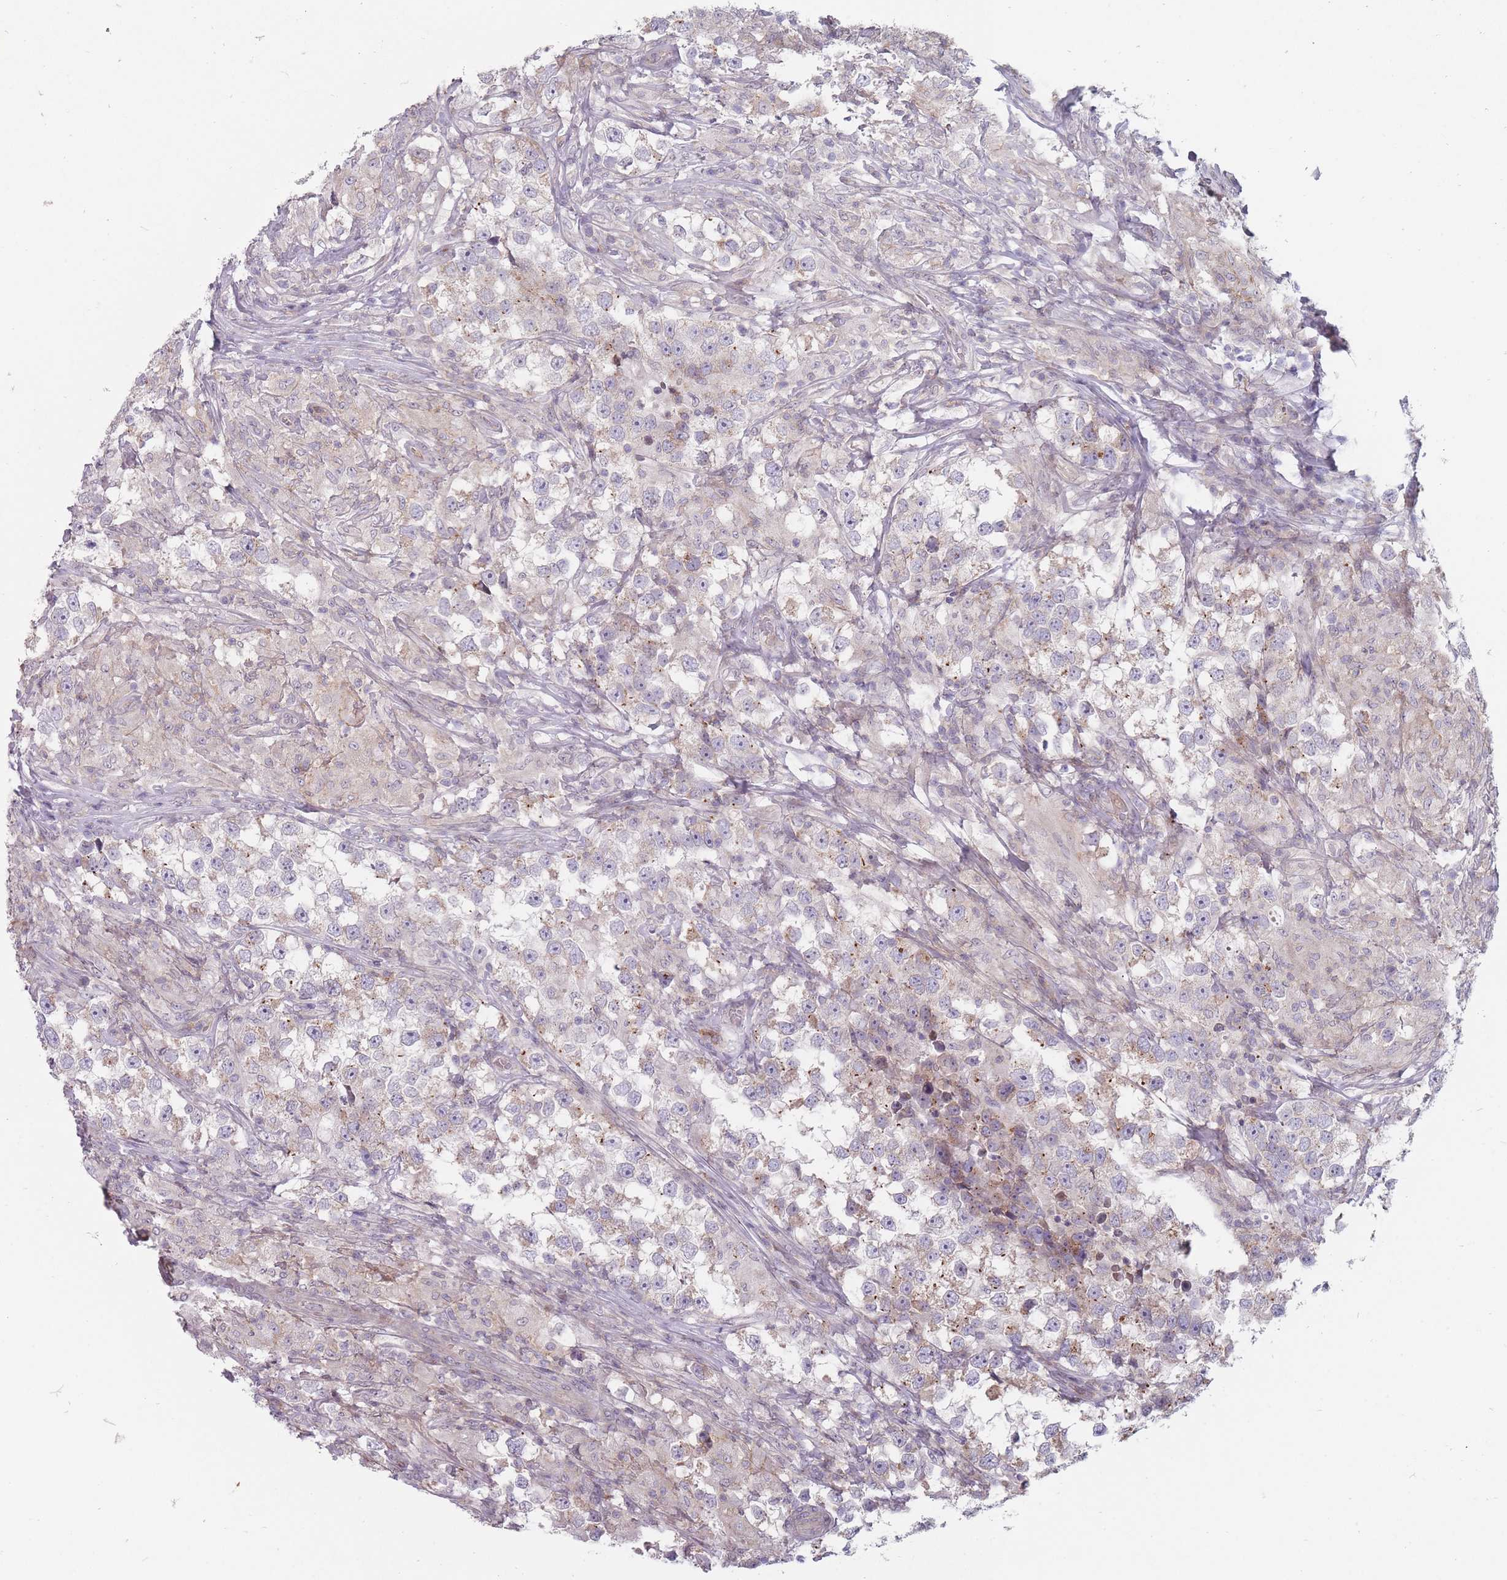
{"staining": {"intensity": "weak", "quantity": "25%-75%", "location": "cytoplasmic/membranous"}, "tissue": "testis cancer", "cell_type": "Tumor cells", "image_type": "cancer", "snomed": [{"axis": "morphology", "description": "Seminoma, NOS"}, {"axis": "topography", "description": "Testis"}], "caption": "A brown stain labels weak cytoplasmic/membranous staining of a protein in testis seminoma tumor cells.", "gene": "PCDH12", "patient": {"sex": "male", "age": 46}}